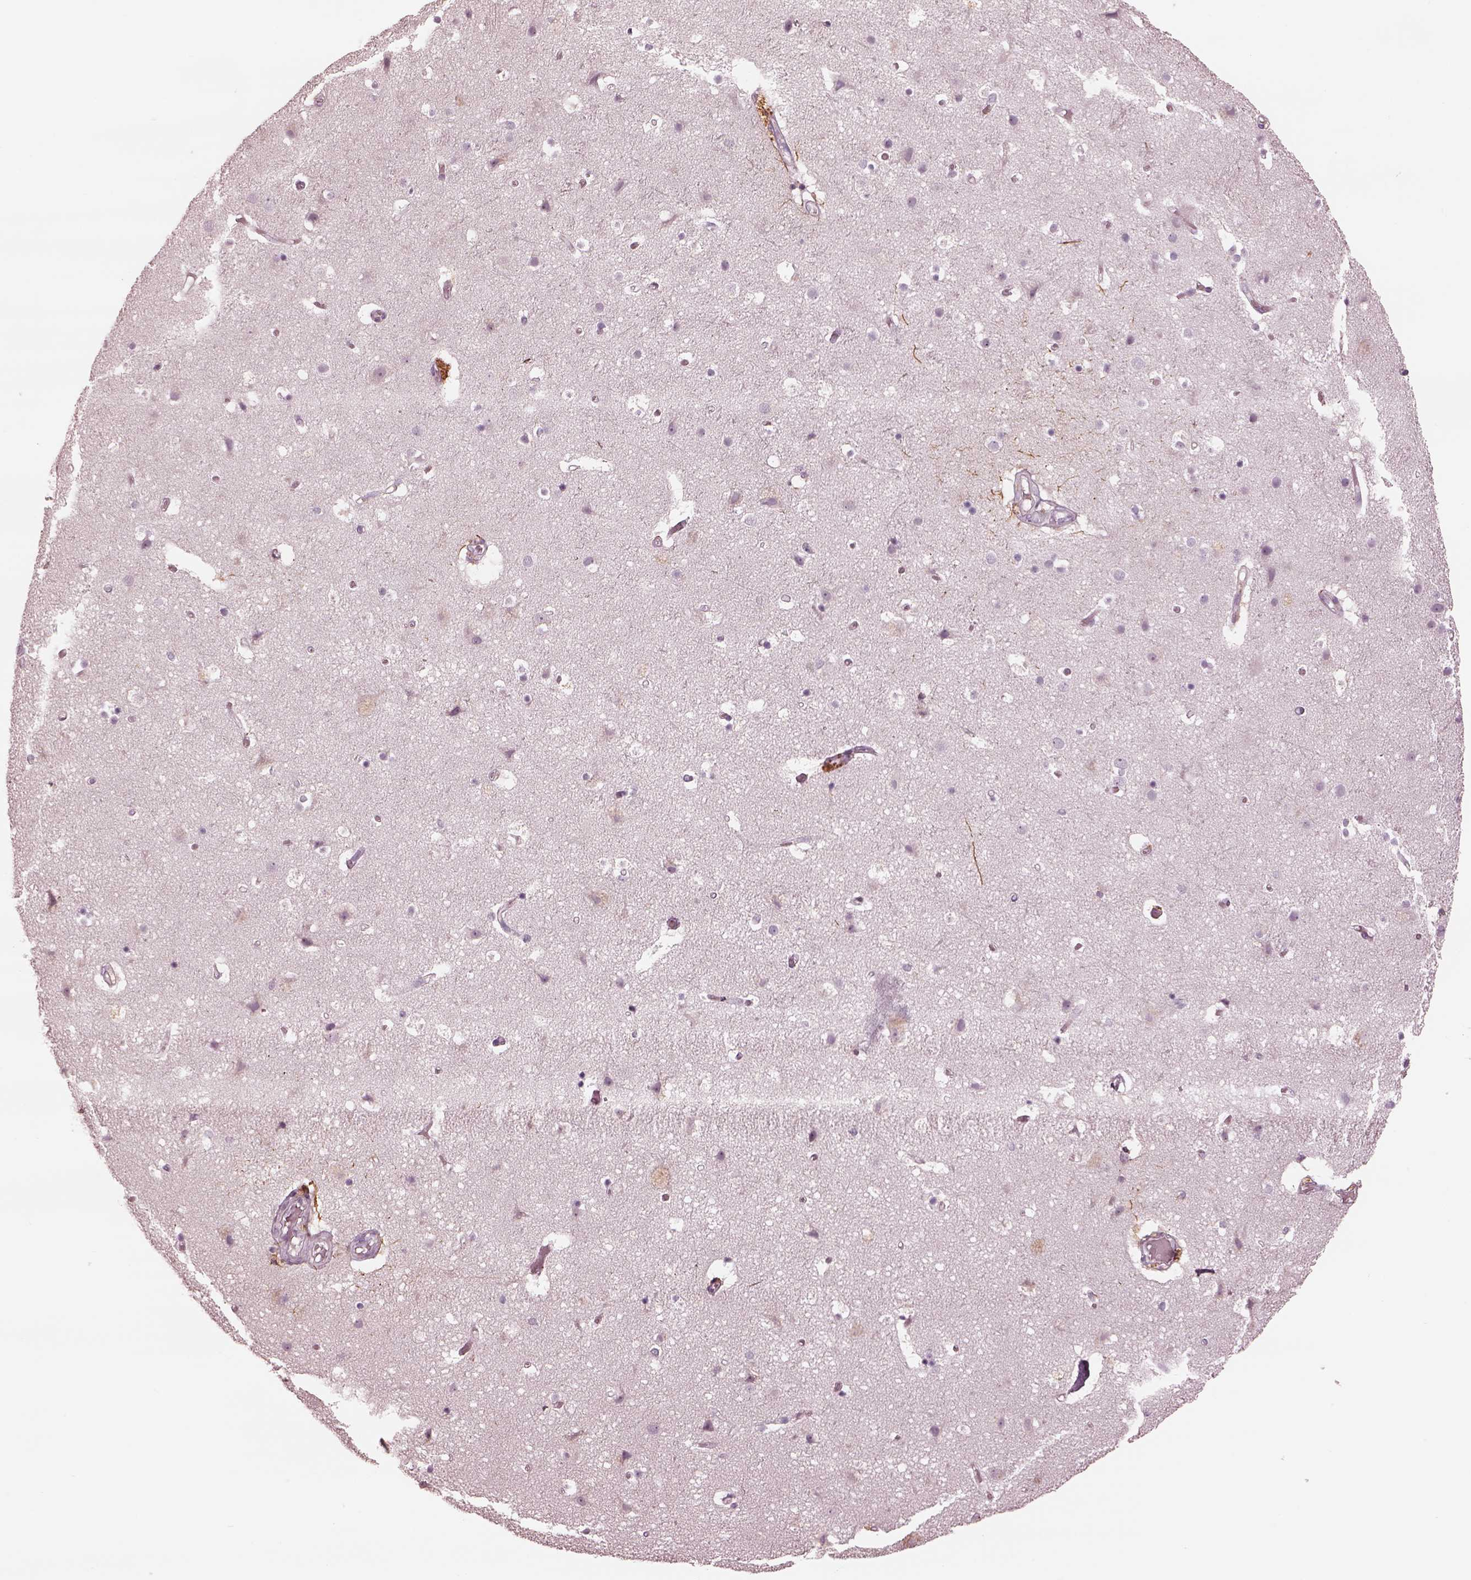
{"staining": {"intensity": "negative", "quantity": "none", "location": "none"}, "tissue": "cerebral cortex", "cell_type": "Endothelial cells", "image_type": "normal", "snomed": [{"axis": "morphology", "description": "Normal tissue, NOS"}, {"axis": "topography", "description": "Cerebral cortex"}], "caption": "This is an IHC photomicrograph of unremarkable human cerebral cortex. There is no positivity in endothelial cells.", "gene": "MIA", "patient": {"sex": "female", "age": 52}}